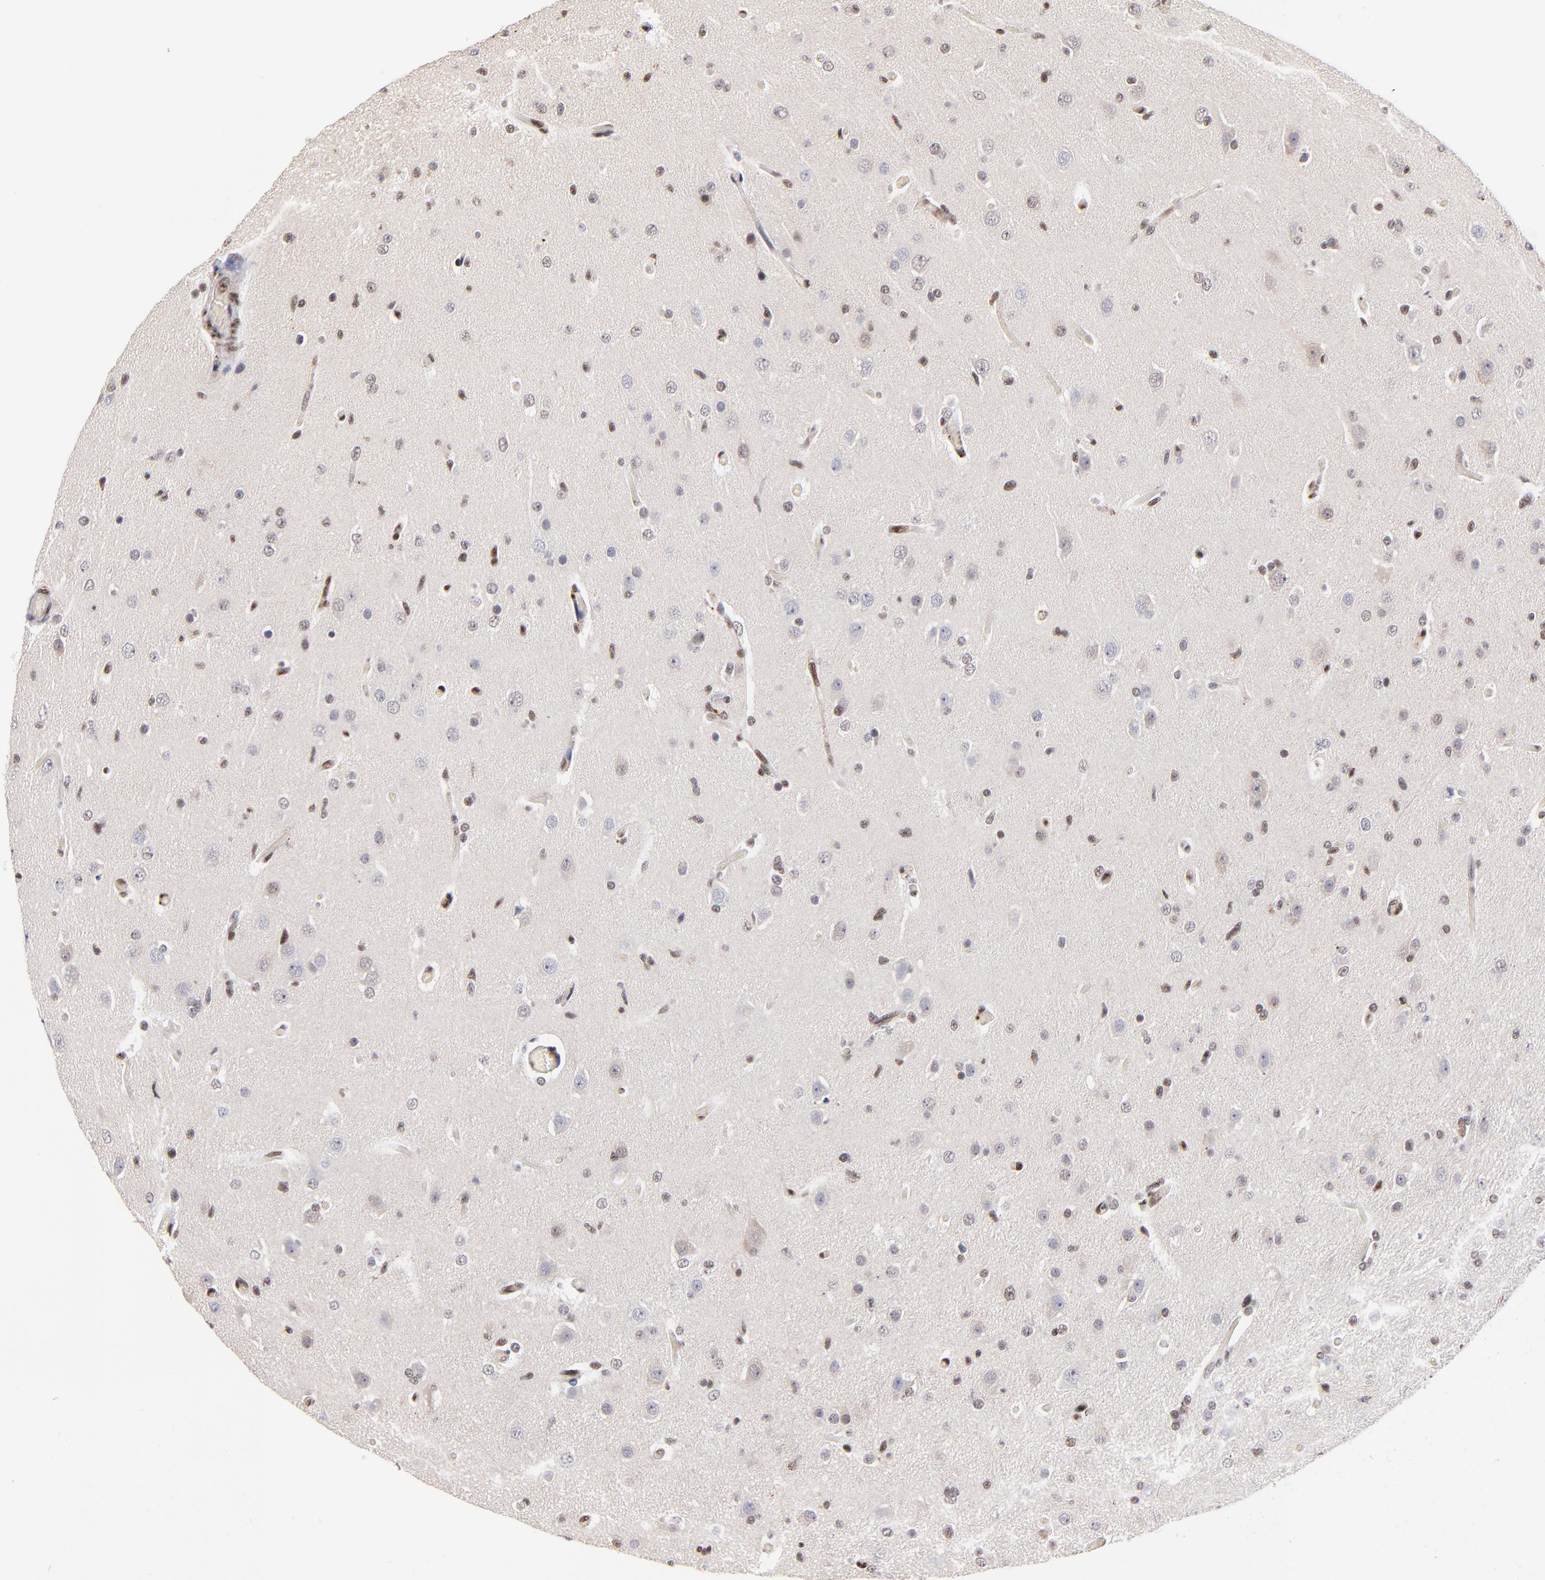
{"staining": {"intensity": "moderate", "quantity": "25%-75%", "location": "nuclear"}, "tissue": "glioma", "cell_type": "Tumor cells", "image_type": "cancer", "snomed": [{"axis": "morphology", "description": "Glioma, malignant, High grade"}, {"axis": "topography", "description": "Brain"}], "caption": "The image reveals staining of glioma, revealing moderate nuclear protein expression (brown color) within tumor cells.", "gene": "GABPA", "patient": {"sex": "male", "age": 33}}